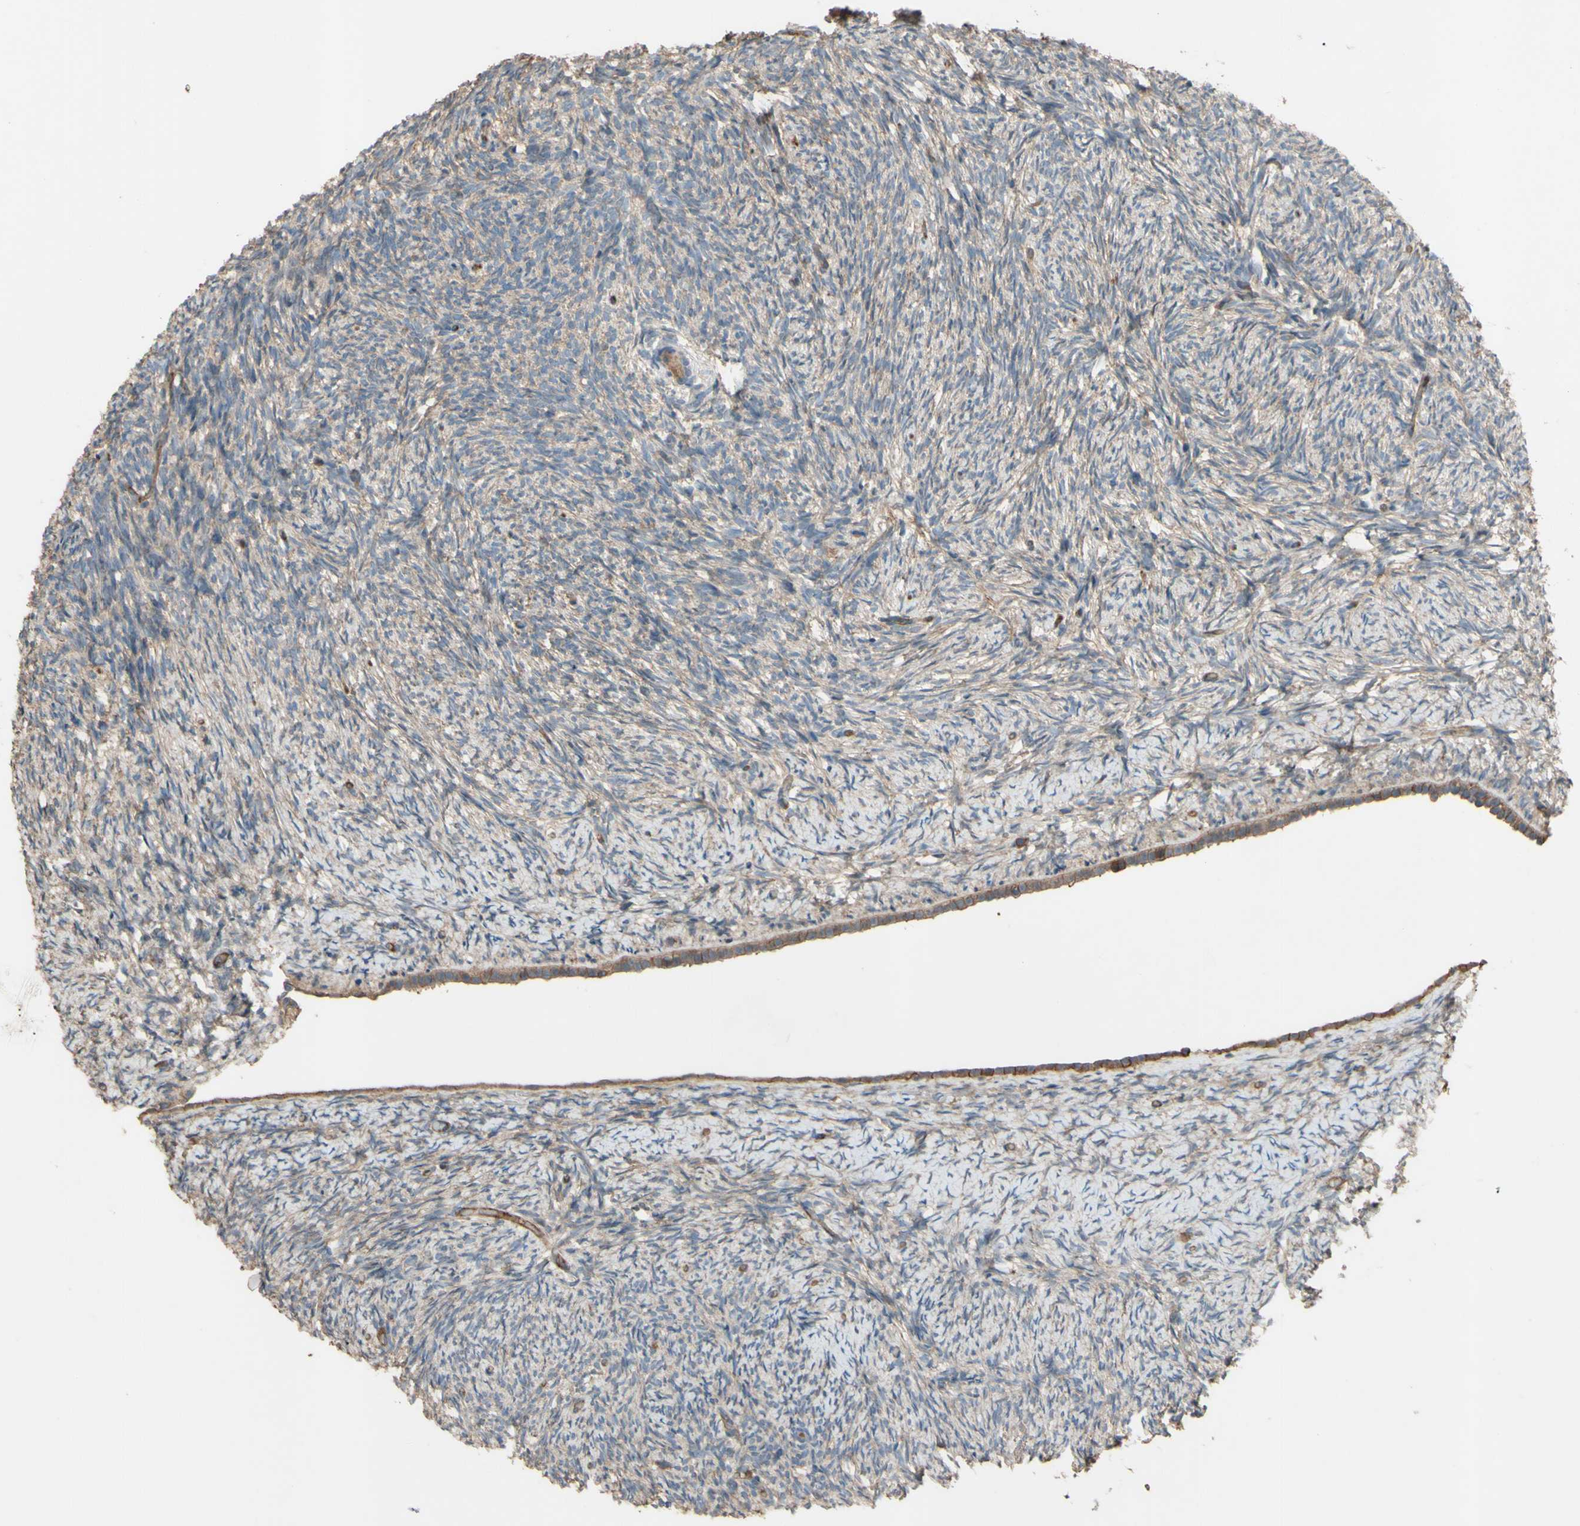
{"staining": {"intensity": "moderate", "quantity": "25%-75%", "location": "cytoplasmic/membranous"}, "tissue": "ovary", "cell_type": "Ovarian stroma cells", "image_type": "normal", "snomed": [{"axis": "morphology", "description": "Normal tissue, NOS"}, {"axis": "topography", "description": "Ovary"}], "caption": "Normal ovary shows moderate cytoplasmic/membranous expression in approximately 25%-75% of ovarian stroma cells, visualized by immunohistochemistry.", "gene": "SHROOM4", "patient": {"sex": "female", "age": 60}}